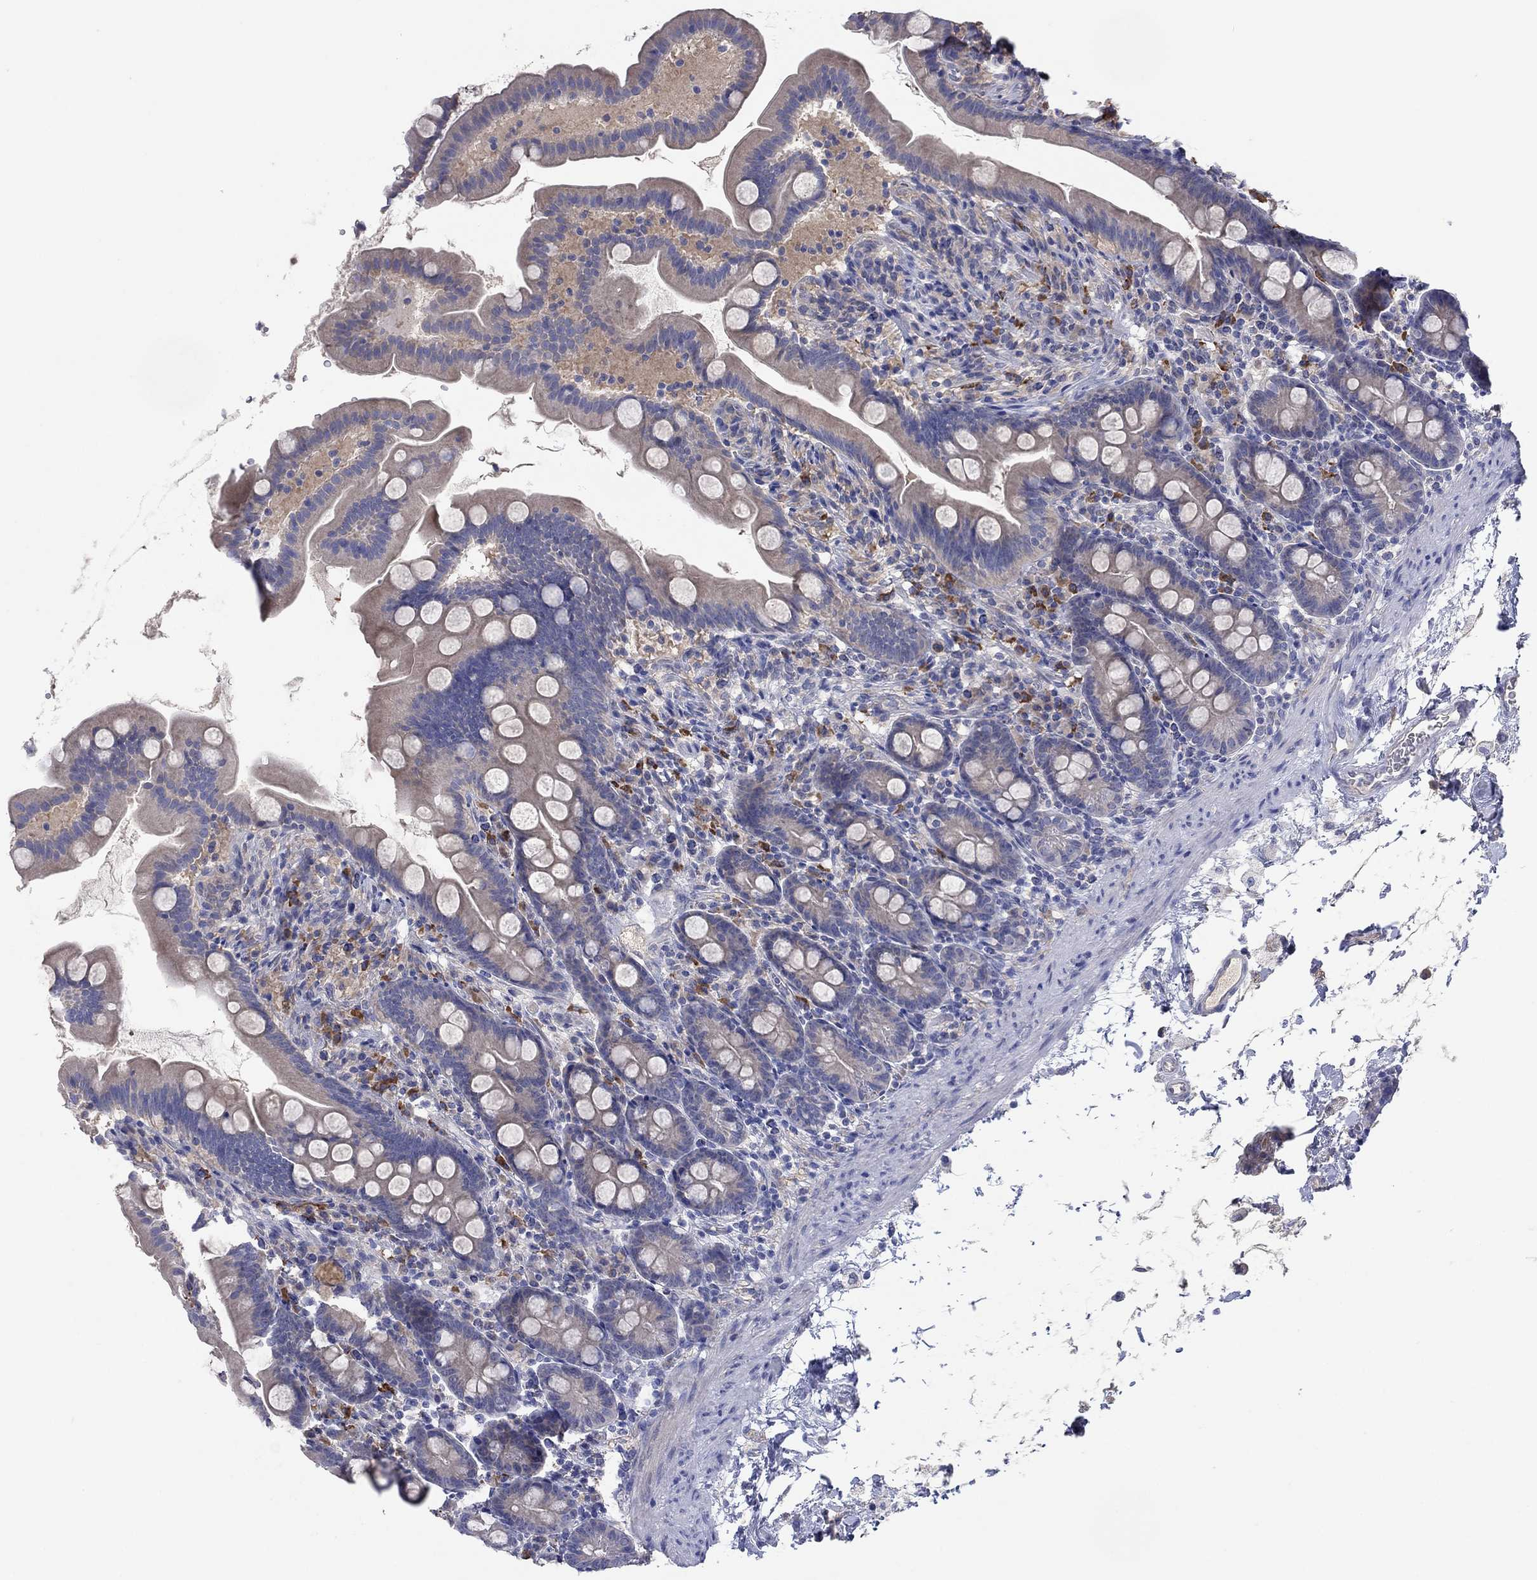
{"staining": {"intensity": "negative", "quantity": "none", "location": "none"}, "tissue": "small intestine", "cell_type": "Glandular cells", "image_type": "normal", "snomed": [{"axis": "morphology", "description": "Normal tissue, NOS"}, {"axis": "topography", "description": "Small intestine"}], "caption": "A high-resolution image shows immunohistochemistry (IHC) staining of normal small intestine, which reveals no significant positivity in glandular cells.", "gene": "PLCL2", "patient": {"sex": "female", "age": 44}}